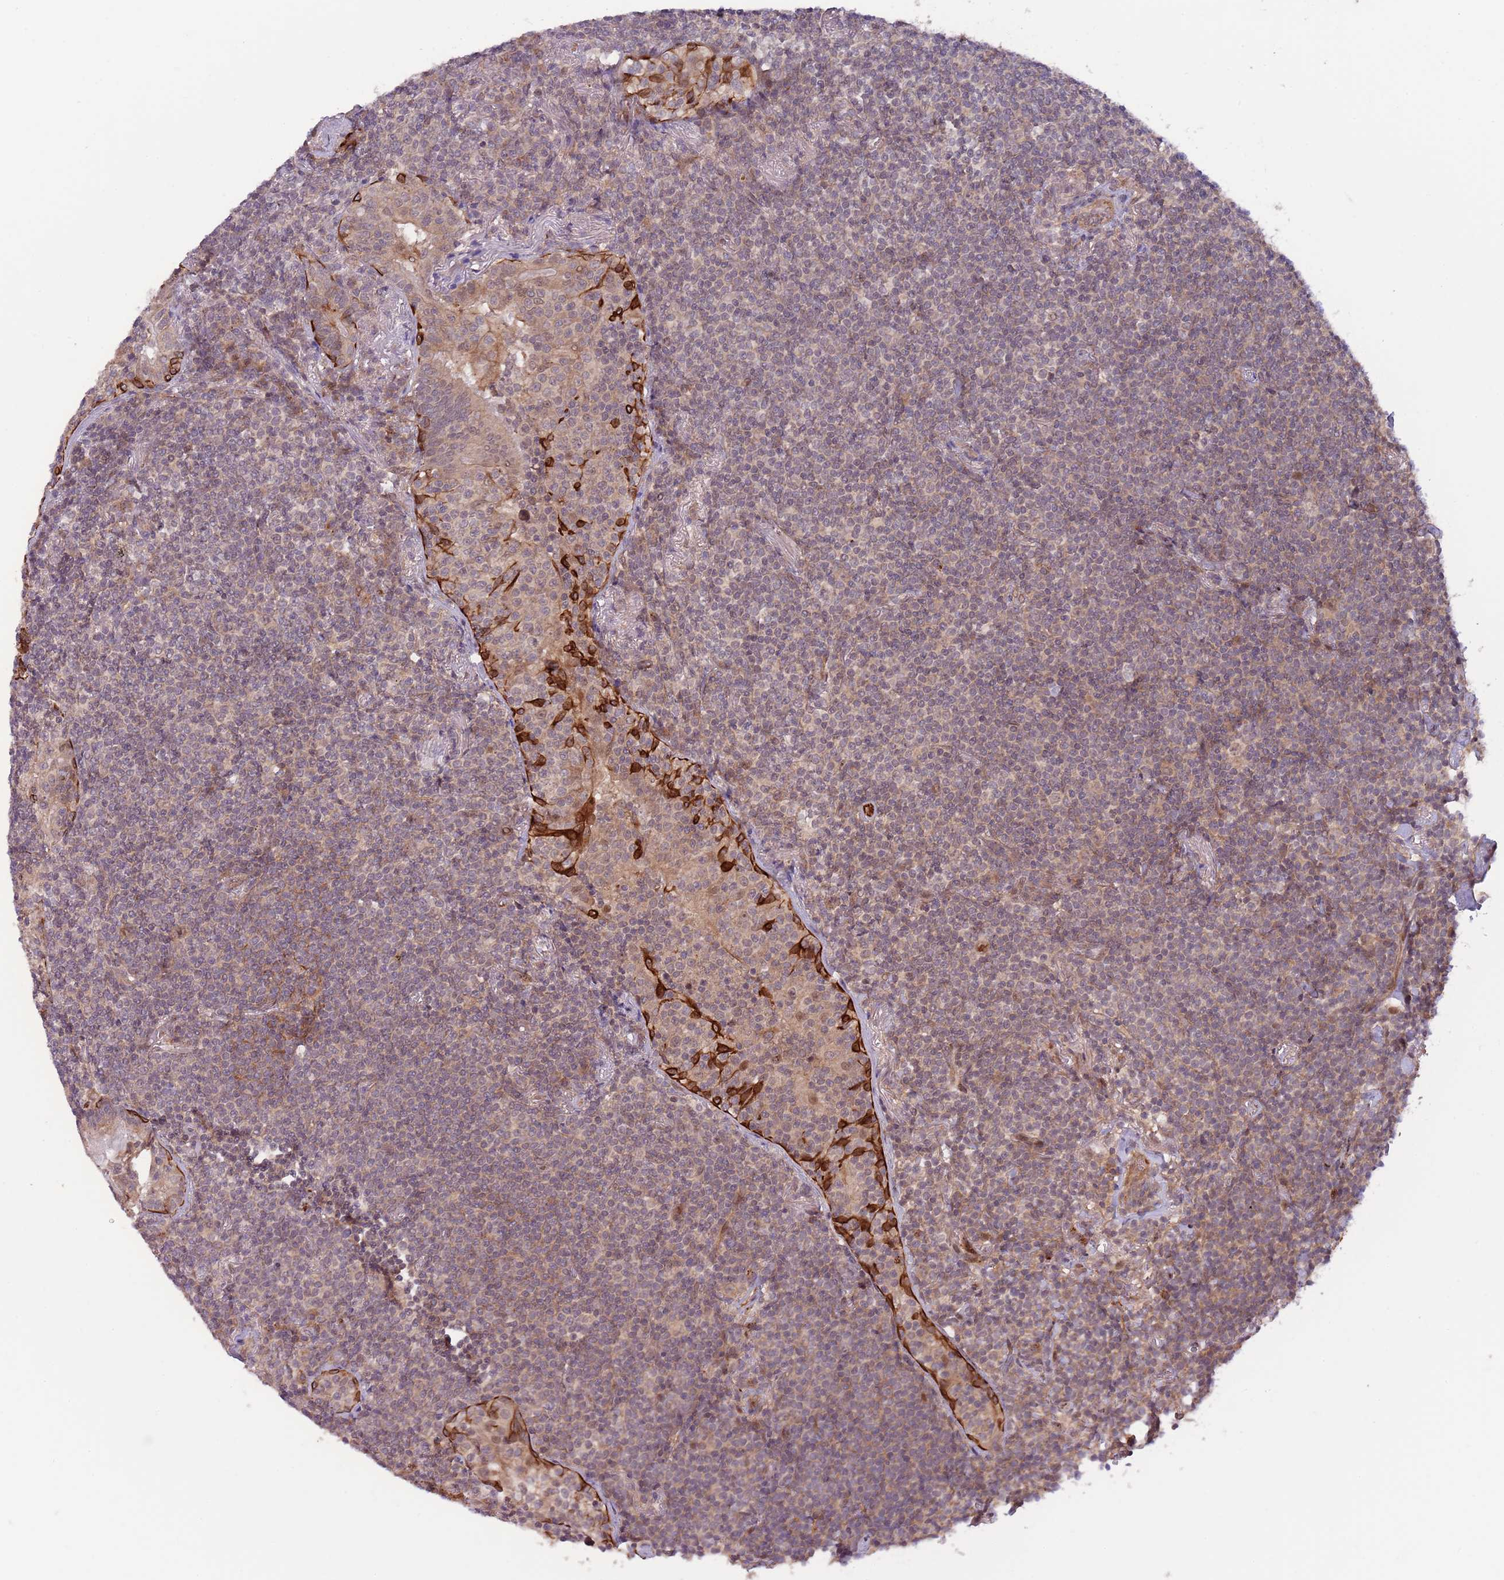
{"staining": {"intensity": "weak", "quantity": "25%-75%", "location": "cytoplasmic/membranous"}, "tissue": "lymphoma", "cell_type": "Tumor cells", "image_type": "cancer", "snomed": [{"axis": "morphology", "description": "Malignant lymphoma, non-Hodgkin's type, Low grade"}, {"axis": "topography", "description": "Lung"}], "caption": "Immunohistochemistry histopathology image of neoplastic tissue: lymphoma stained using immunohistochemistry shows low levels of weak protein expression localized specifically in the cytoplasmic/membranous of tumor cells, appearing as a cytoplasmic/membranous brown color.", "gene": "PRR16", "patient": {"sex": "female", "age": 71}}